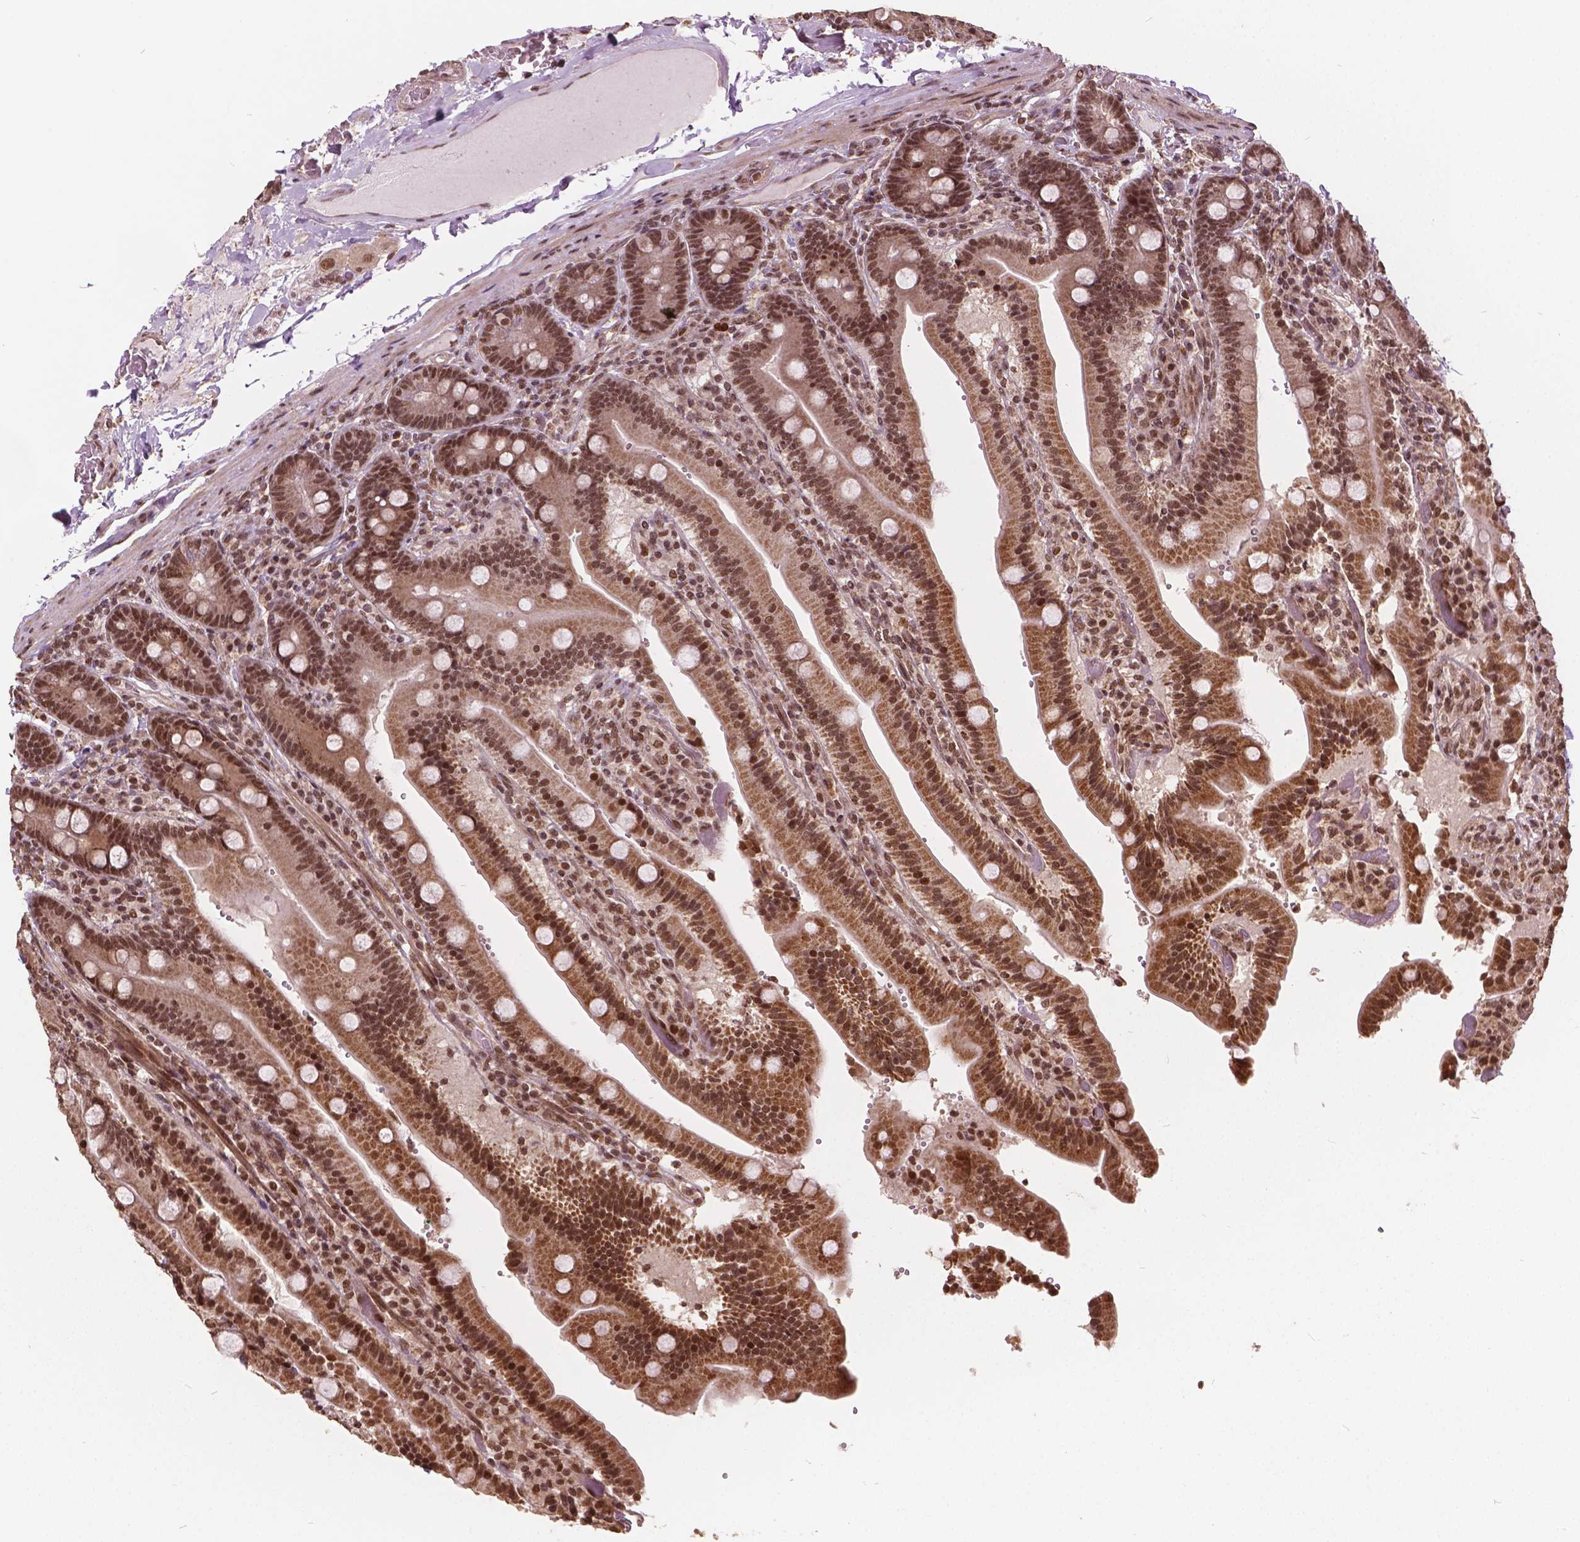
{"staining": {"intensity": "moderate", "quantity": ">75%", "location": "cytoplasmic/membranous,nuclear"}, "tissue": "duodenum", "cell_type": "Glandular cells", "image_type": "normal", "snomed": [{"axis": "morphology", "description": "Normal tissue, NOS"}, {"axis": "topography", "description": "Duodenum"}], "caption": "IHC photomicrograph of unremarkable human duodenum stained for a protein (brown), which exhibits medium levels of moderate cytoplasmic/membranous,nuclear positivity in approximately >75% of glandular cells.", "gene": "GPS2", "patient": {"sex": "female", "age": 62}}